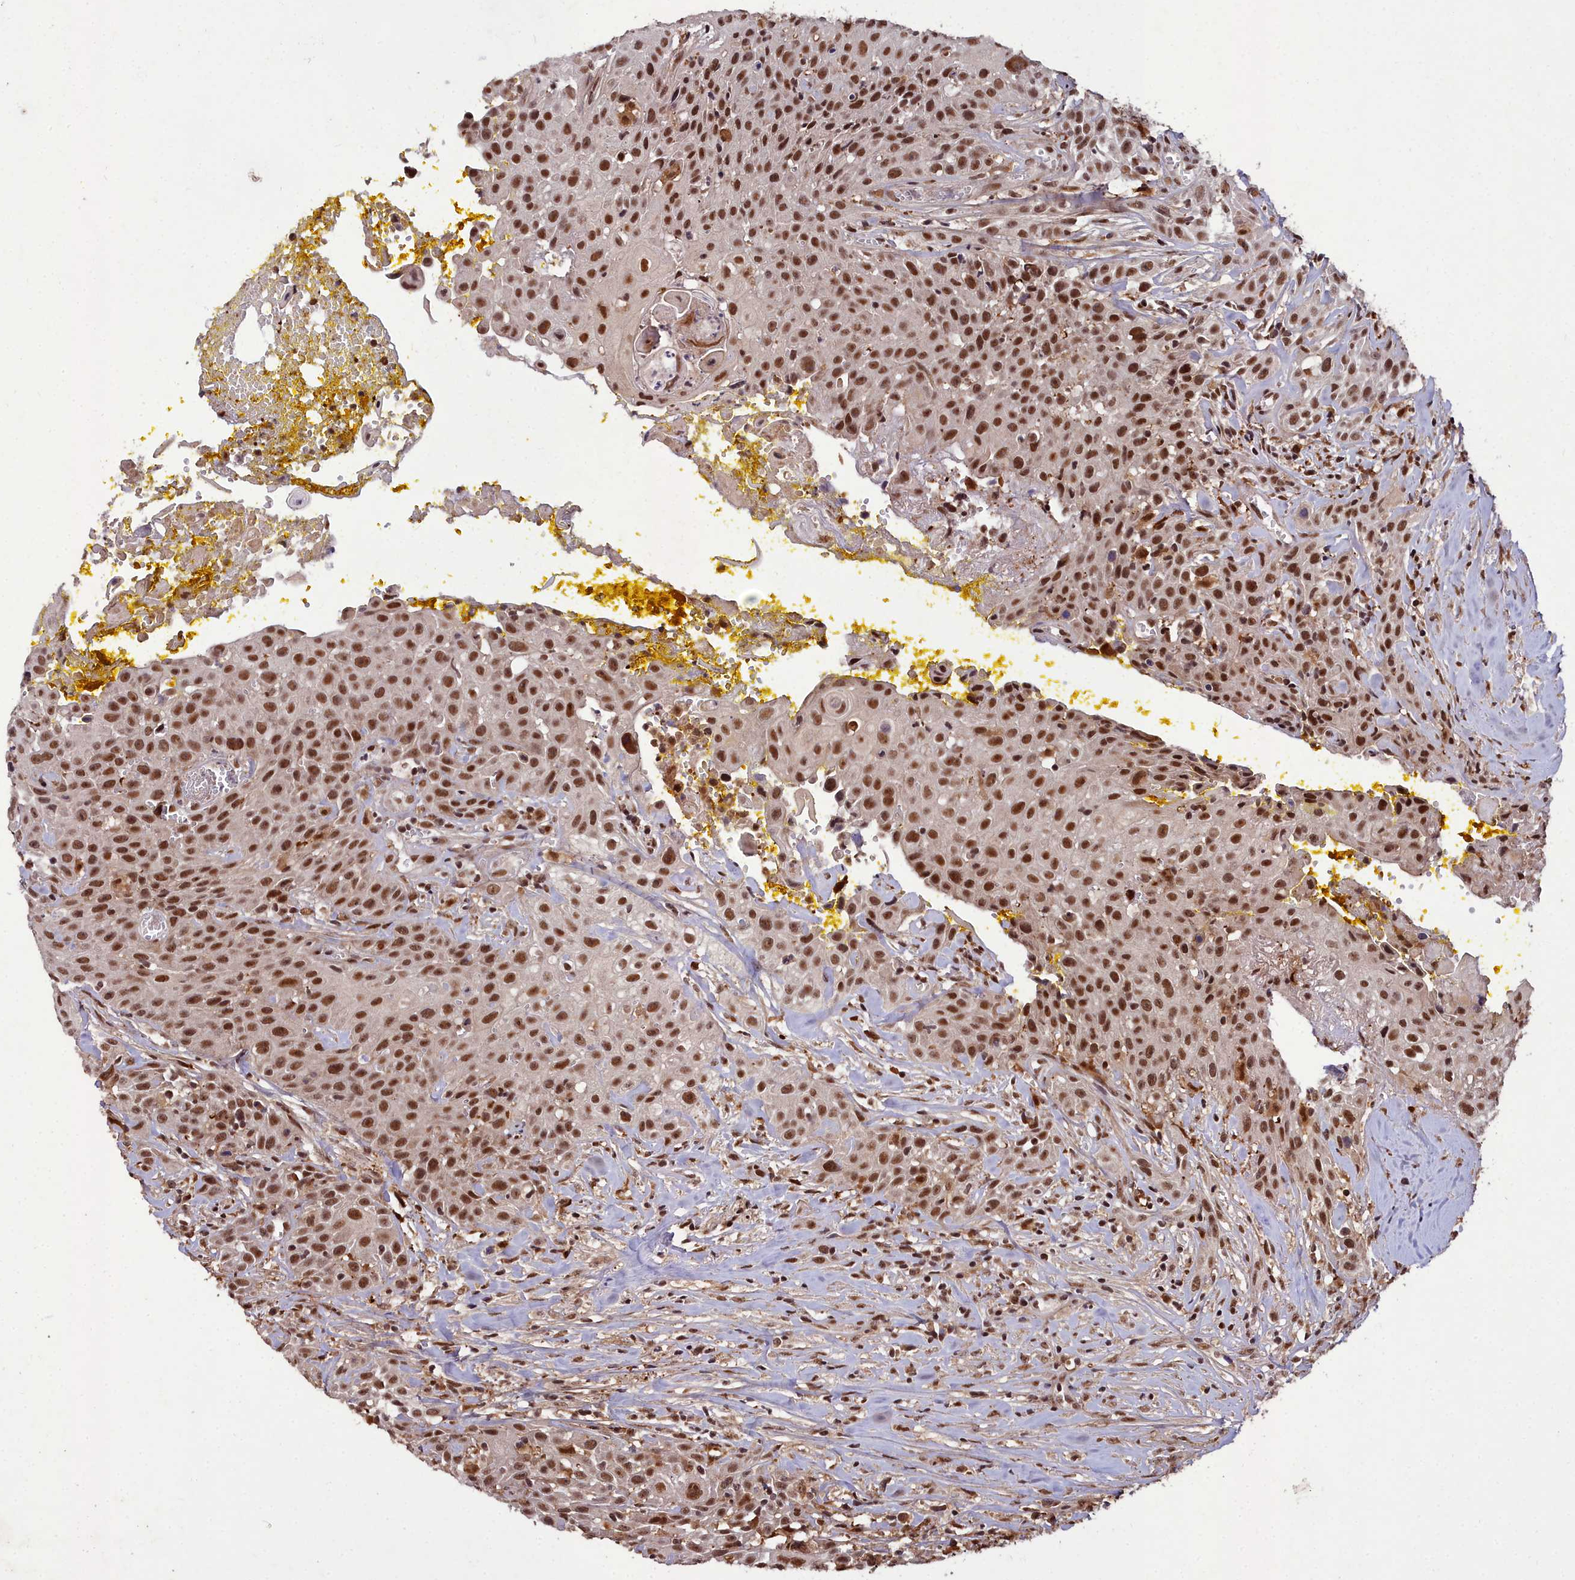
{"staining": {"intensity": "strong", "quantity": ">75%", "location": "nuclear"}, "tissue": "head and neck cancer", "cell_type": "Tumor cells", "image_type": "cancer", "snomed": [{"axis": "morphology", "description": "Squamous cell carcinoma, NOS"}, {"axis": "topography", "description": "Oral tissue"}, {"axis": "topography", "description": "Head-Neck"}], "caption": "This micrograph reveals immunohistochemistry staining of squamous cell carcinoma (head and neck), with high strong nuclear expression in about >75% of tumor cells.", "gene": "CXXC1", "patient": {"sex": "female", "age": 82}}